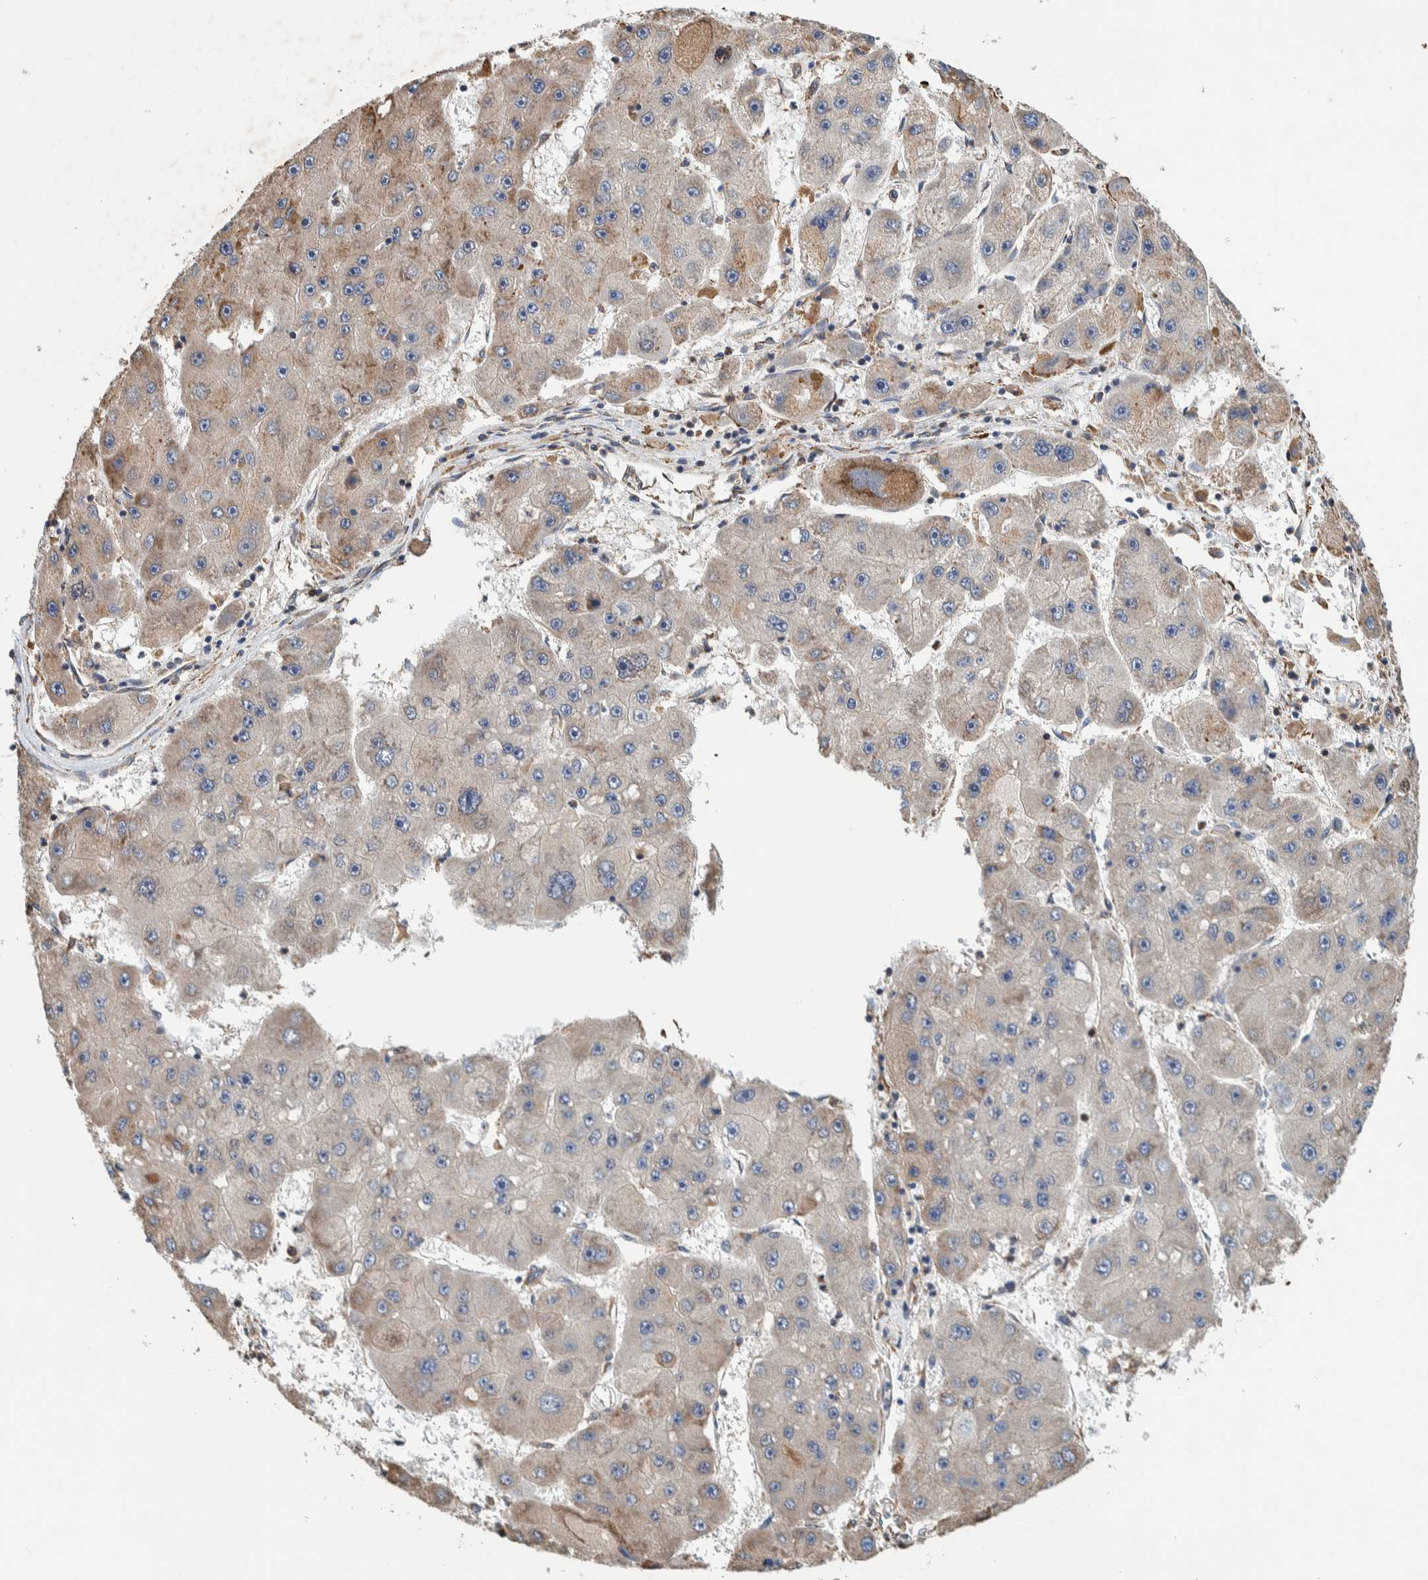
{"staining": {"intensity": "weak", "quantity": "<25%", "location": "cytoplasmic/membranous"}, "tissue": "liver cancer", "cell_type": "Tumor cells", "image_type": "cancer", "snomed": [{"axis": "morphology", "description": "Carcinoma, Hepatocellular, NOS"}, {"axis": "topography", "description": "Liver"}], "caption": "Photomicrograph shows no significant protein staining in tumor cells of hepatocellular carcinoma (liver).", "gene": "PLA2G3", "patient": {"sex": "female", "age": 61}}